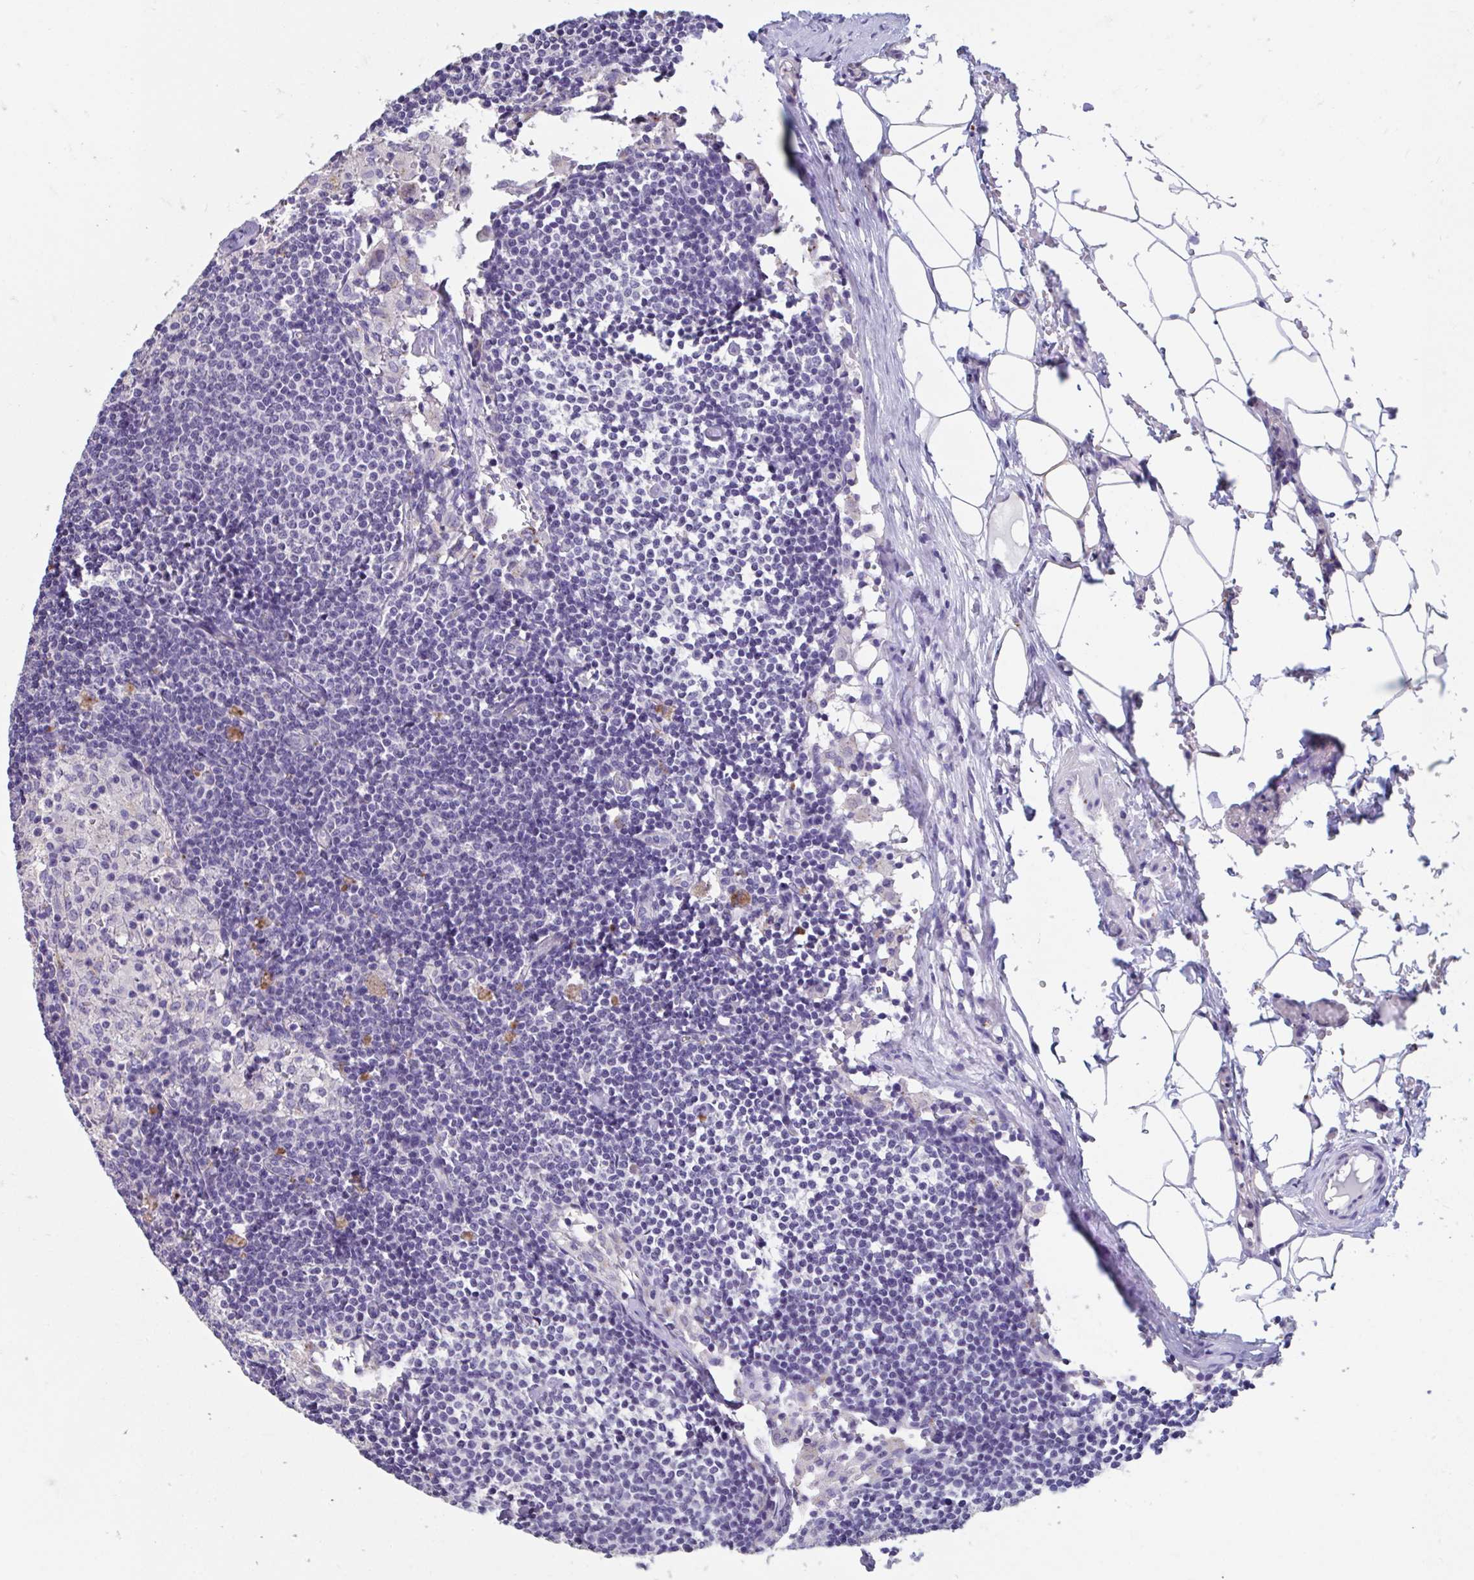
{"staining": {"intensity": "negative", "quantity": "none", "location": "none"}, "tissue": "lymph node", "cell_type": "Germinal center cells", "image_type": "normal", "snomed": [{"axis": "morphology", "description": "Normal tissue, NOS"}, {"axis": "topography", "description": "Lymph node"}], "caption": "Immunohistochemical staining of unremarkable human lymph node reveals no significant staining in germinal center cells. (Stains: DAB (3,3'-diaminobenzidine) IHC with hematoxylin counter stain, Microscopy: brightfield microscopy at high magnification).", "gene": "GPR162", "patient": {"sex": "male", "age": 49}}